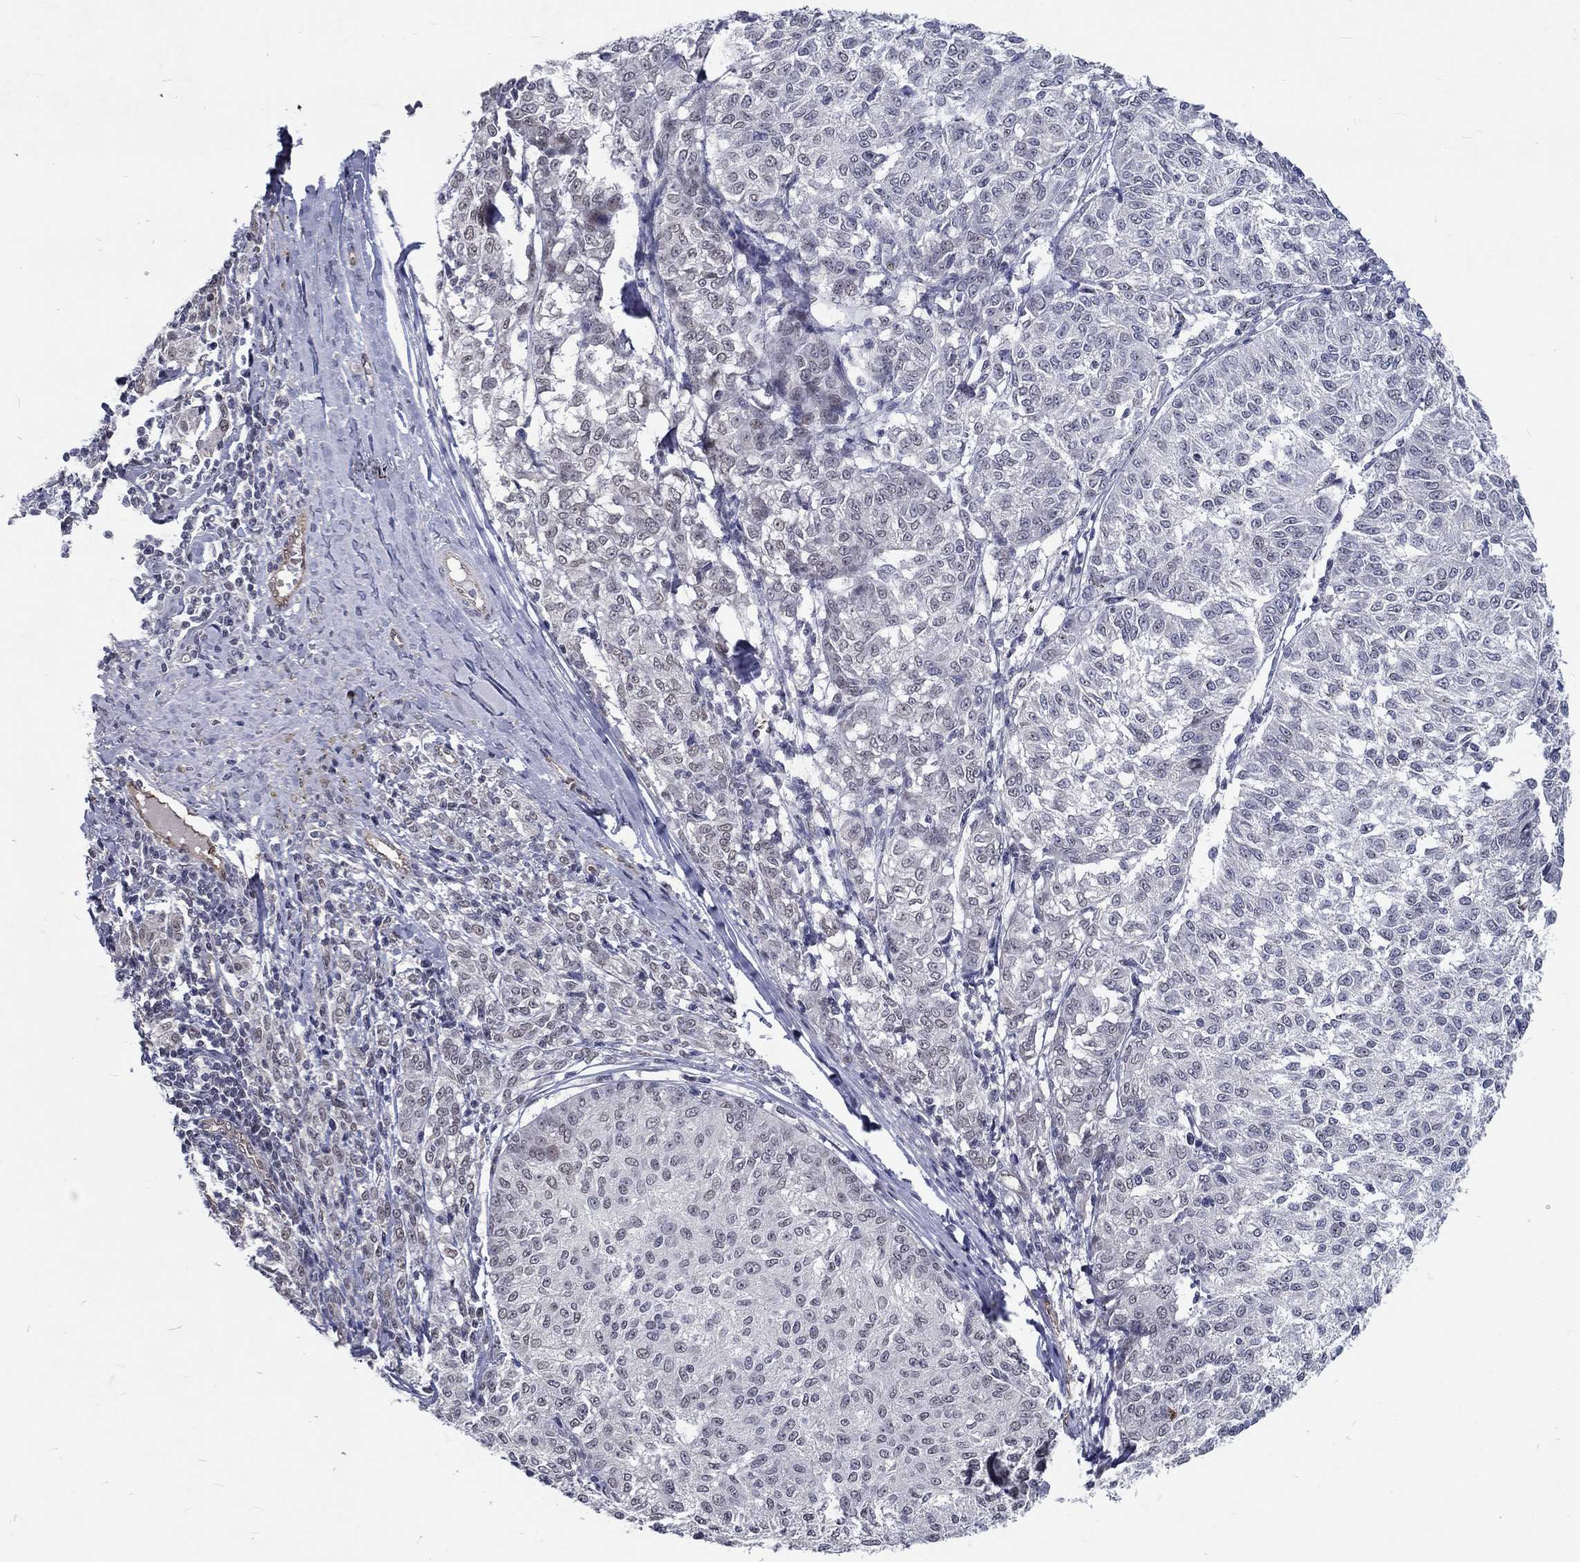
{"staining": {"intensity": "negative", "quantity": "none", "location": "none"}, "tissue": "melanoma", "cell_type": "Tumor cells", "image_type": "cancer", "snomed": [{"axis": "morphology", "description": "Malignant melanoma, NOS"}, {"axis": "topography", "description": "Skin"}], "caption": "Immunohistochemistry (IHC) histopathology image of melanoma stained for a protein (brown), which exhibits no staining in tumor cells.", "gene": "ZBED1", "patient": {"sex": "female", "age": 72}}